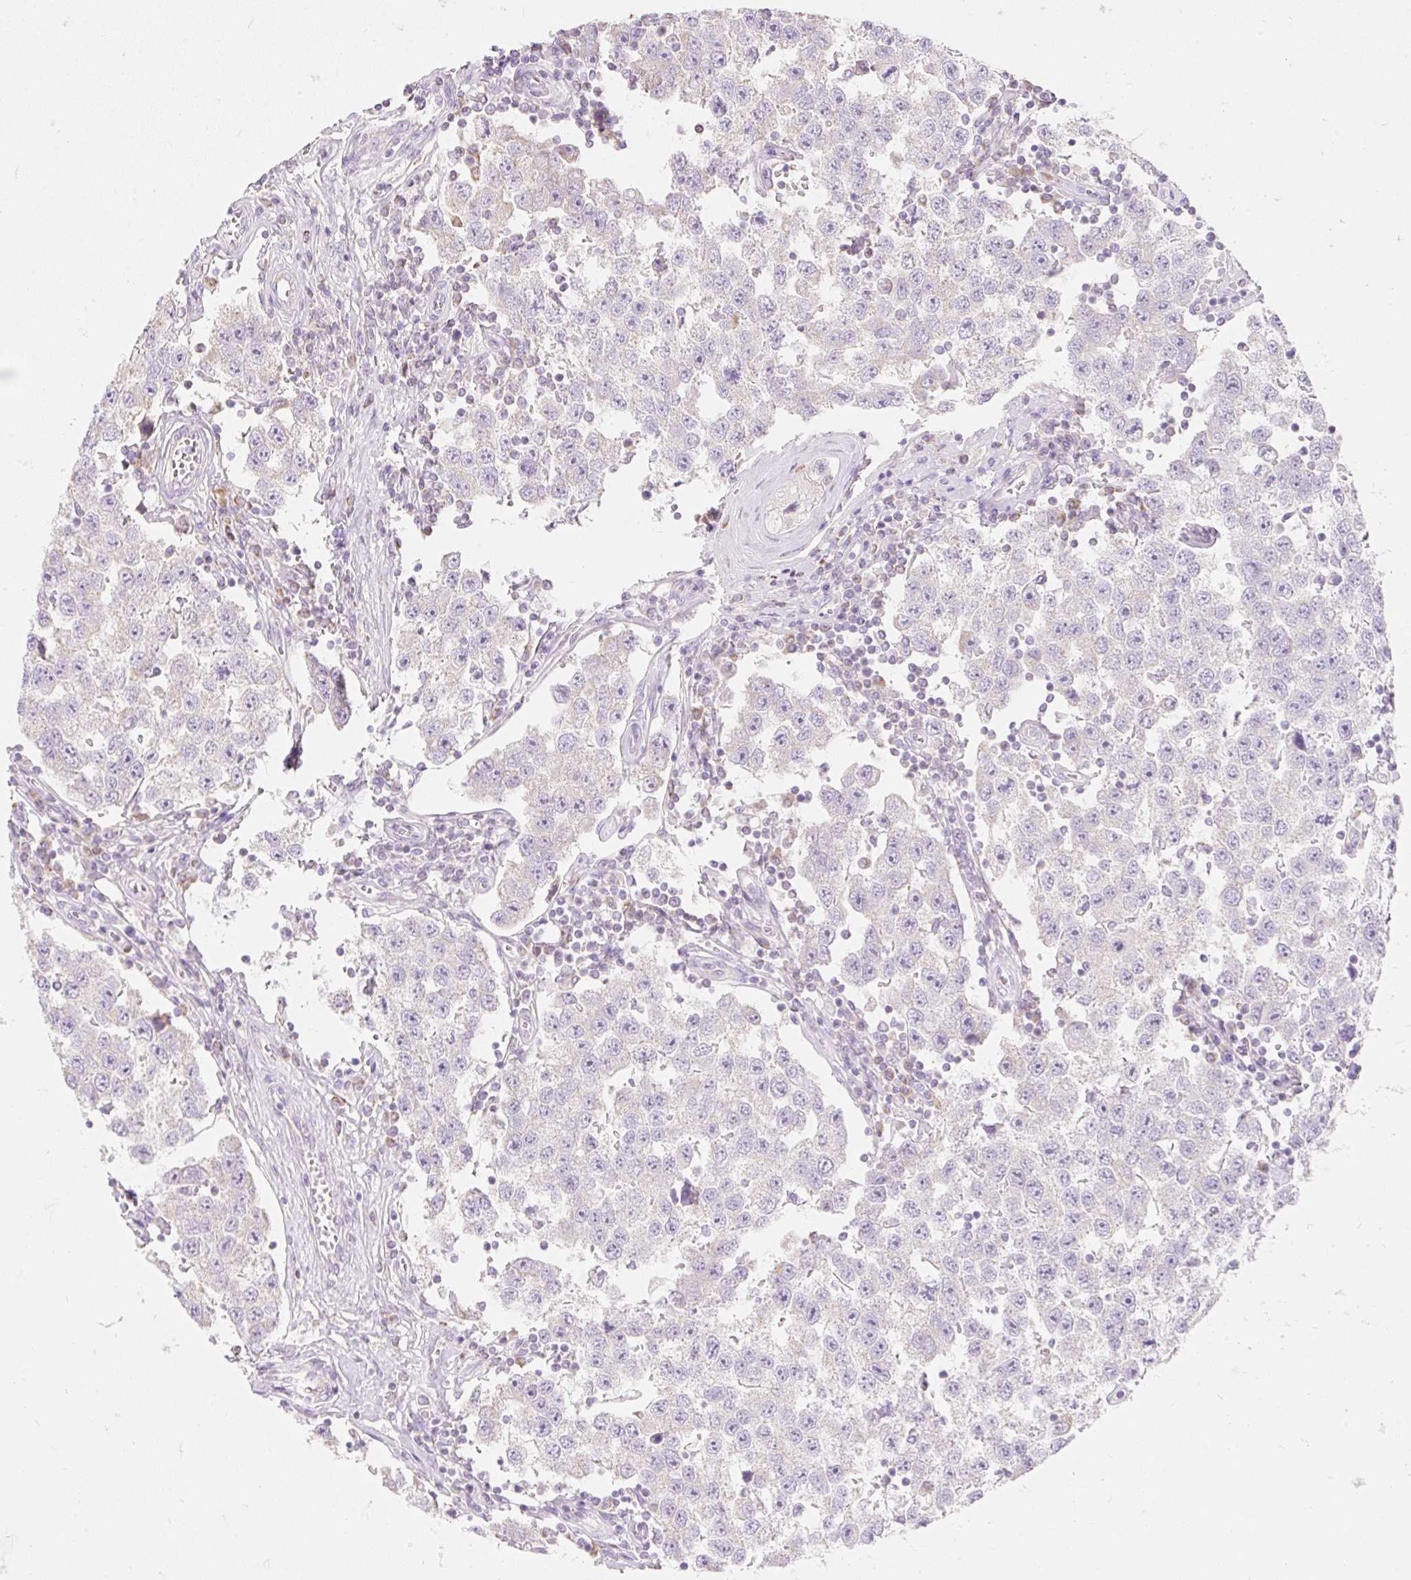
{"staining": {"intensity": "negative", "quantity": "none", "location": "none"}, "tissue": "testis cancer", "cell_type": "Tumor cells", "image_type": "cancer", "snomed": [{"axis": "morphology", "description": "Seminoma, NOS"}, {"axis": "topography", "description": "Testis"}], "caption": "A high-resolution histopathology image shows IHC staining of testis seminoma, which shows no significant positivity in tumor cells. (Brightfield microscopy of DAB immunohistochemistry at high magnification).", "gene": "DHX35", "patient": {"sex": "male", "age": 34}}